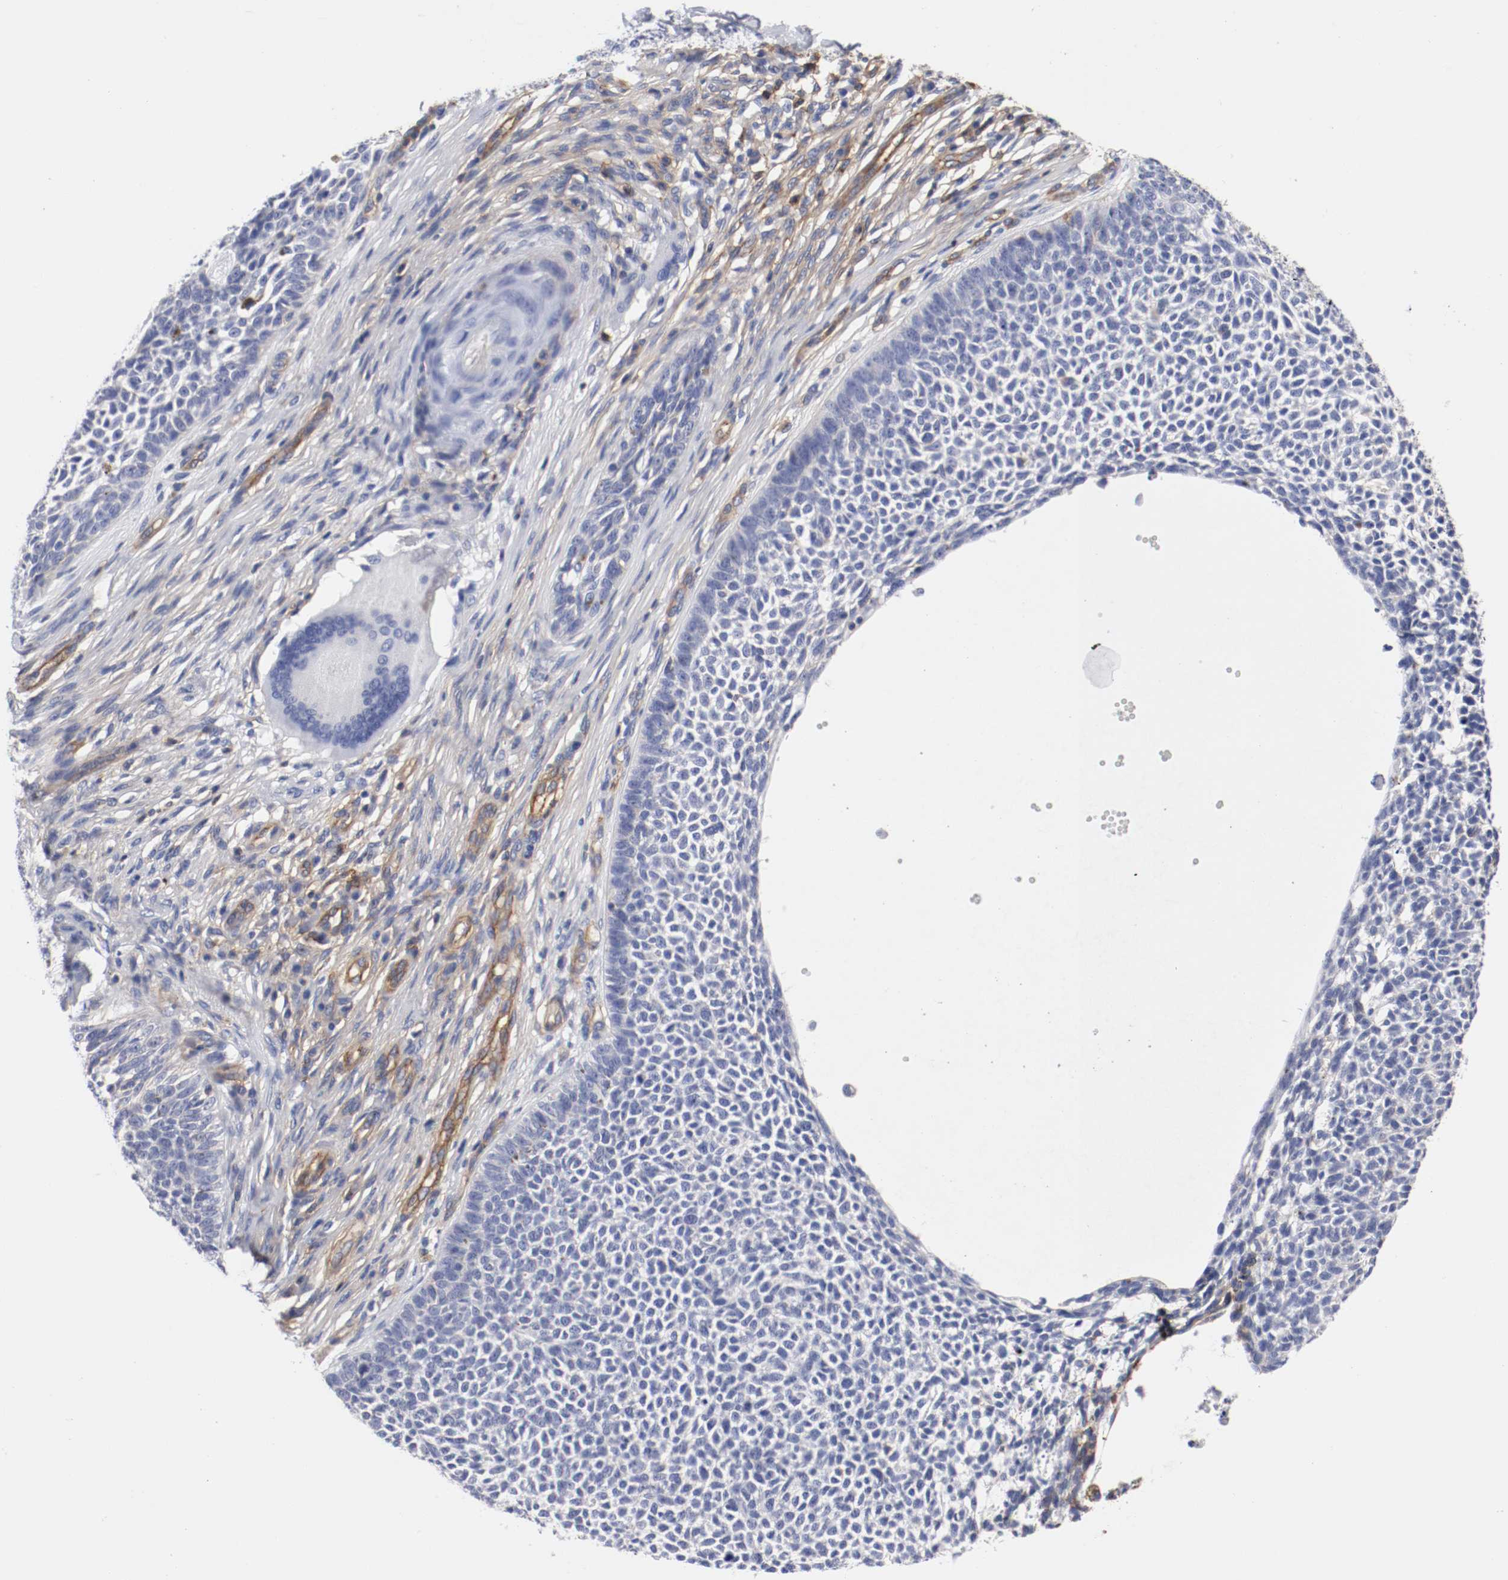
{"staining": {"intensity": "weak", "quantity": "<25%", "location": "cytoplasmic/membranous"}, "tissue": "skin cancer", "cell_type": "Tumor cells", "image_type": "cancer", "snomed": [{"axis": "morphology", "description": "Basal cell carcinoma"}, {"axis": "topography", "description": "Skin"}], "caption": "Skin cancer (basal cell carcinoma) was stained to show a protein in brown. There is no significant positivity in tumor cells.", "gene": "IFITM1", "patient": {"sex": "female", "age": 84}}